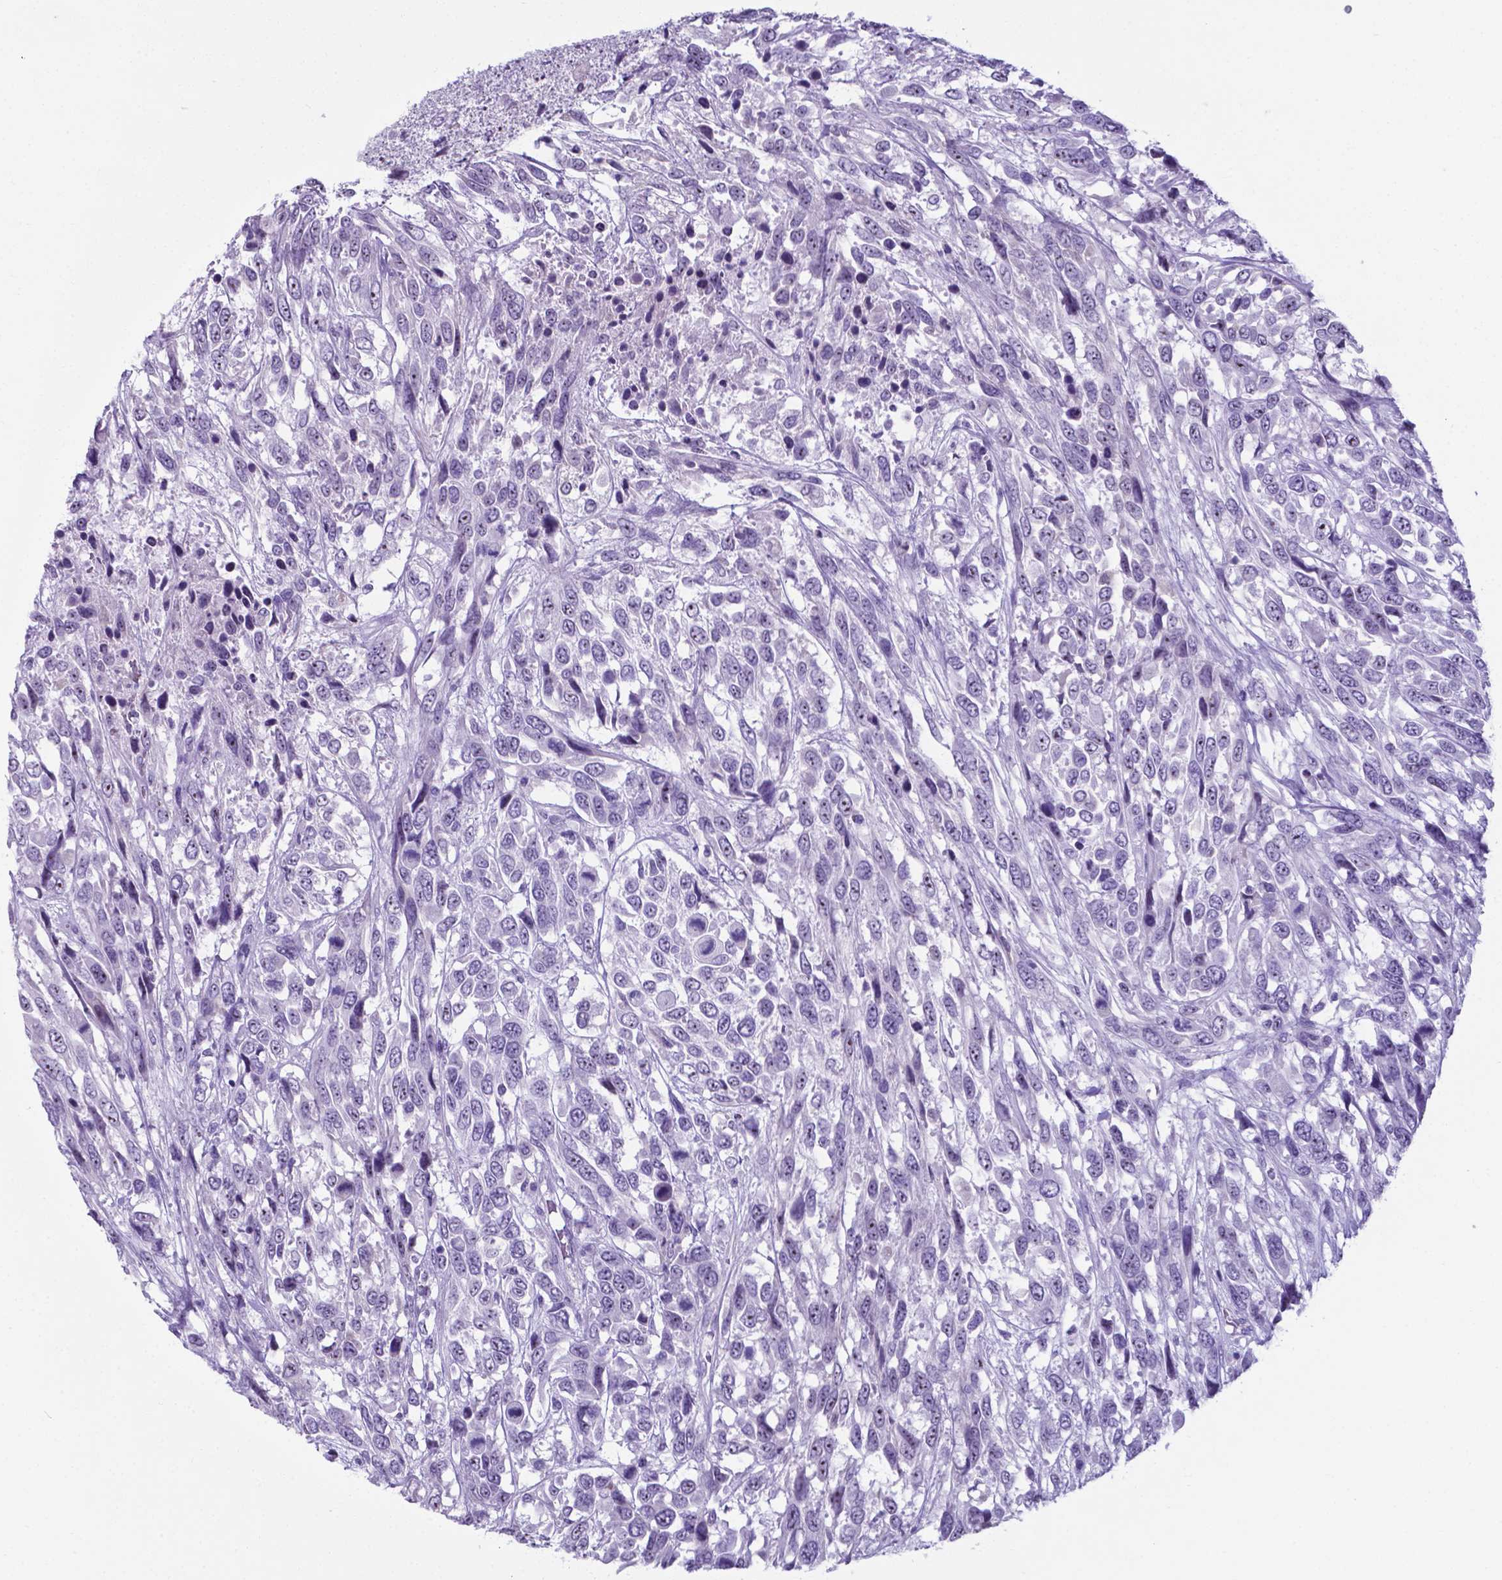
{"staining": {"intensity": "negative", "quantity": "none", "location": "none"}, "tissue": "urothelial cancer", "cell_type": "Tumor cells", "image_type": "cancer", "snomed": [{"axis": "morphology", "description": "Urothelial carcinoma, High grade"}, {"axis": "topography", "description": "Urinary bladder"}], "caption": "The histopathology image displays no staining of tumor cells in high-grade urothelial carcinoma.", "gene": "AP5B1", "patient": {"sex": "female", "age": 70}}